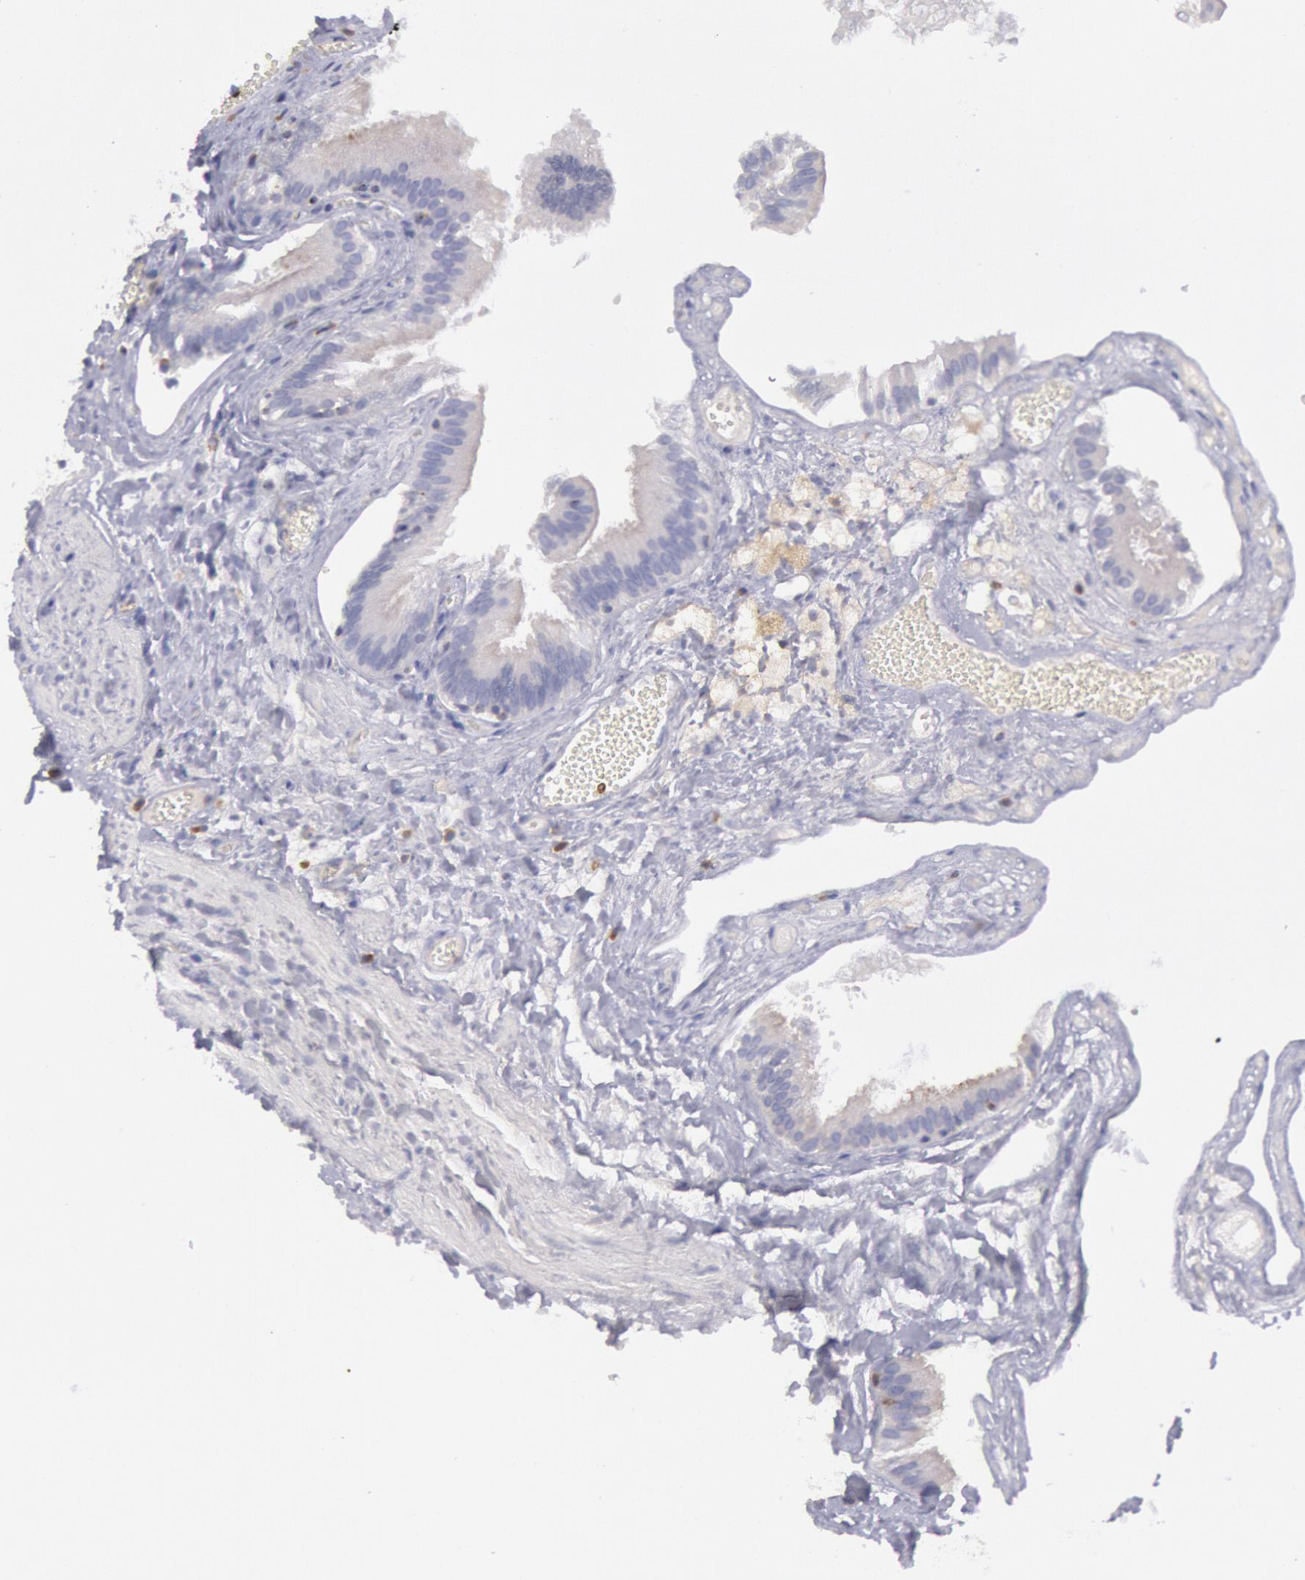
{"staining": {"intensity": "negative", "quantity": "none", "location": "none"}, "tissue": "gallbladder", "cell_type": "Glandular cells", "image_type": "normal", "snomed": [{"axis": "morphology", "description": "Normal tissue, NOS"}, {"axis": "topography", "description": "Gallbladder"}], "caption": "Immunohistochemistry (IHC) histopathology image of unremarkable gallbladder stained for a protein (brown), which exhibits no expression in glandular cells. (Stains: DAB (3,3'-diaminobenzidine) immunohistochemistry with hematoxylin counter stain, Microscopy: brightfield microscopy at high magnification).", "gene": "RAB27A", "patient": {"sex": "female", "age": 24}}